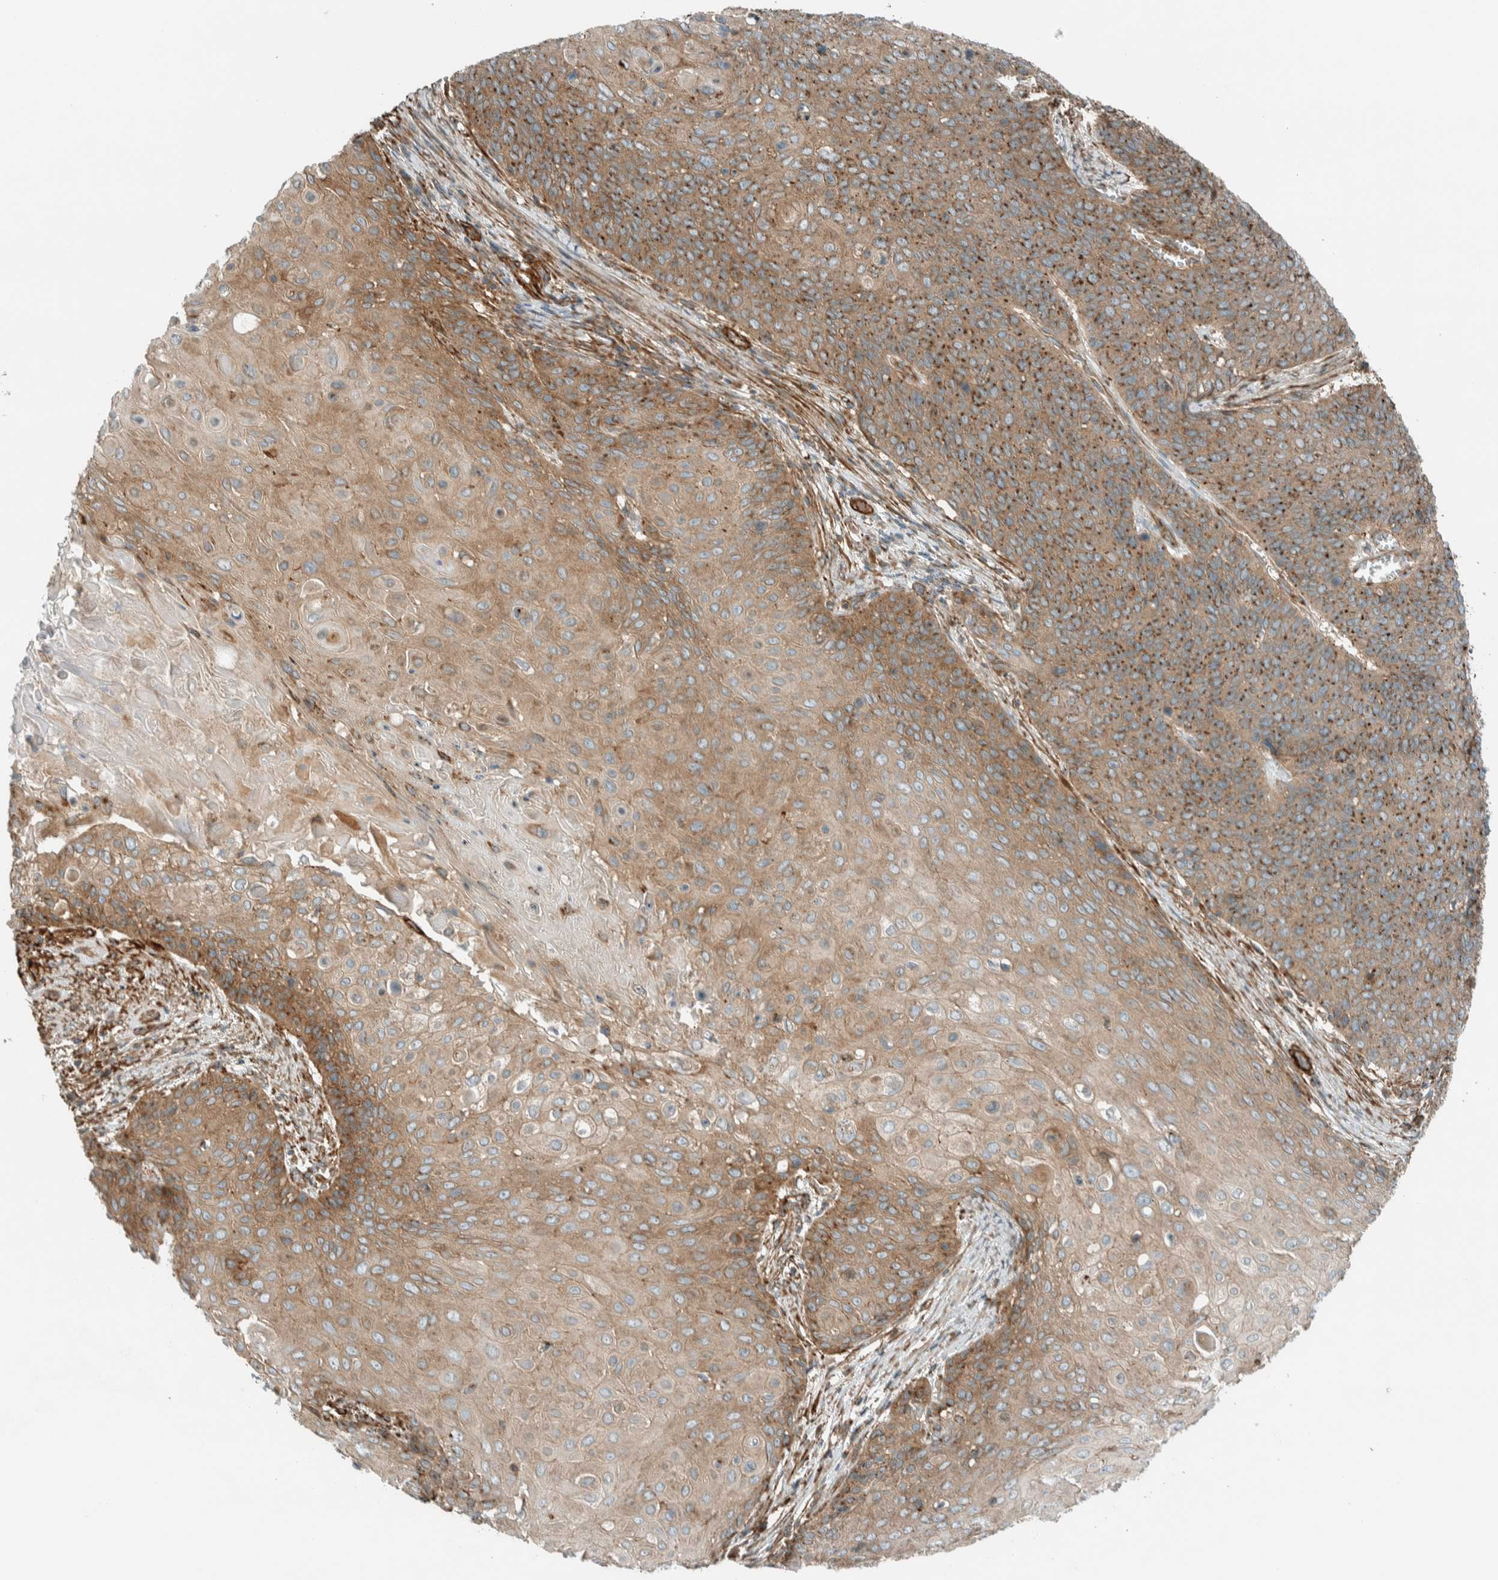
{"staining": {"intensity": "moderate", "quantity": ">75%", "location": "cytoplasmic/membranous"}, "tissue": "cervical cancer", "cell_type": "Tumor cells", "image_type": "cancer", "snomed": [{"axis": "morphology", "description": "Squamous cell carcinoma, NOS"}, {"axis": "topography", "description": "Cervix"}], "caption": "High-magnification brightfield microscopy of squamous cell carcinoma (cervical) stained with DAB (3,3'-diaminobenzidine) (brown) and counterstained with hematoxylin (blue). tumor cells exhibit moderate cytoplasmic/membranous positivity is identified in about>75% of cells. Immunohistochemistry stains the protein in brown and the nuclei are stained blue.", "gene": "EXOC7", "patient": {"sex": "female", "age": 39}}